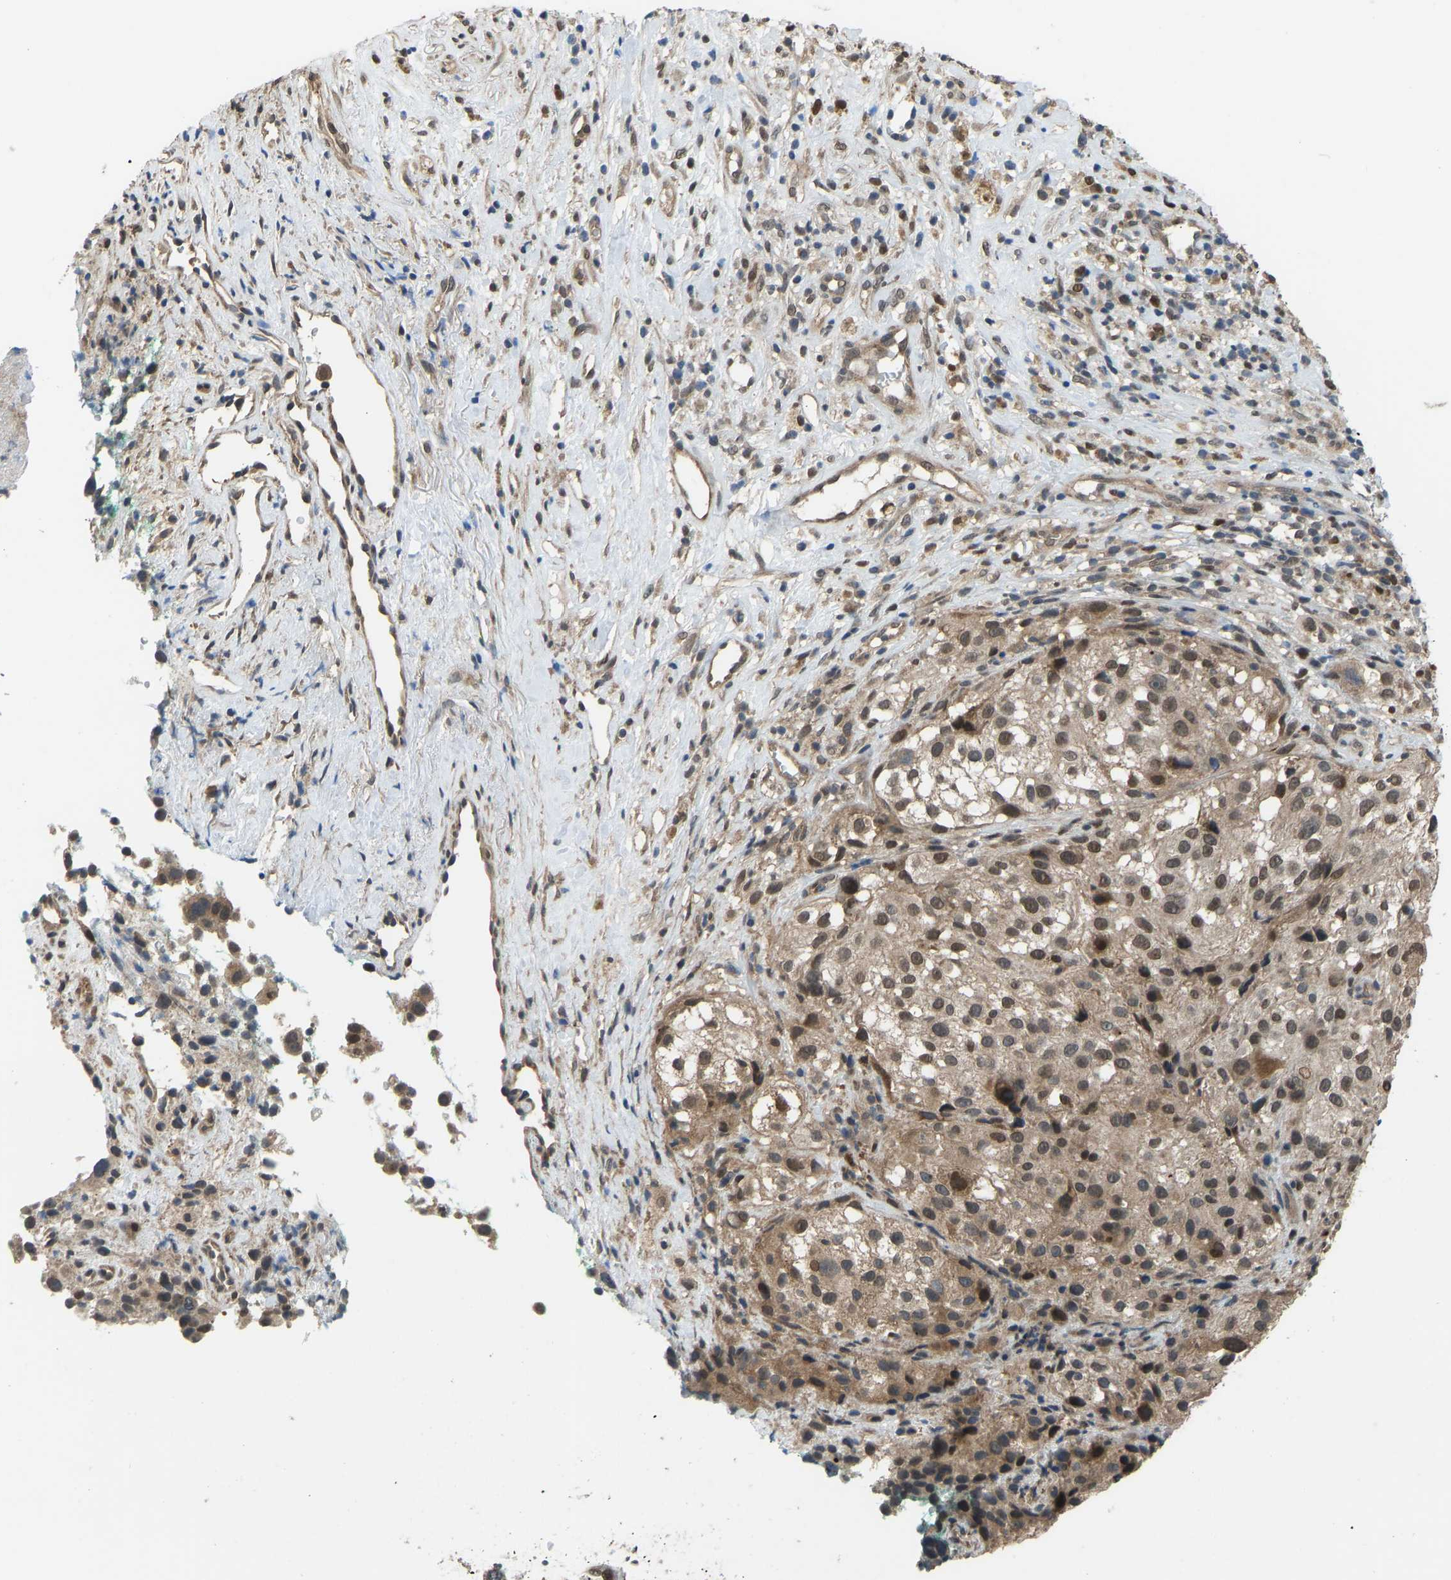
{"staining": {"intensity": "moderate", "quantity": ">75%", "location": "cytoplasmic/membranous,nuclear"}, "tissue": "melanoma", "cell_type": "Tumor cells", "image_type": "cancer", "snomed": [{"axis": "morphology", "description": "Necrosis, NOS"}, {"axis": "morphology", "description": "Malignant melanoma, NOS"}, {"axis": "topography", "description": "Skin"}], "caption": "Melanoma stained for a protein (brown) displays moderate cytoplasmic/membranous and nuclear positive expression in about >75% of tumor cells.", "gene": "KPNA6", "patient": {"sex": "female", "age": 87}}